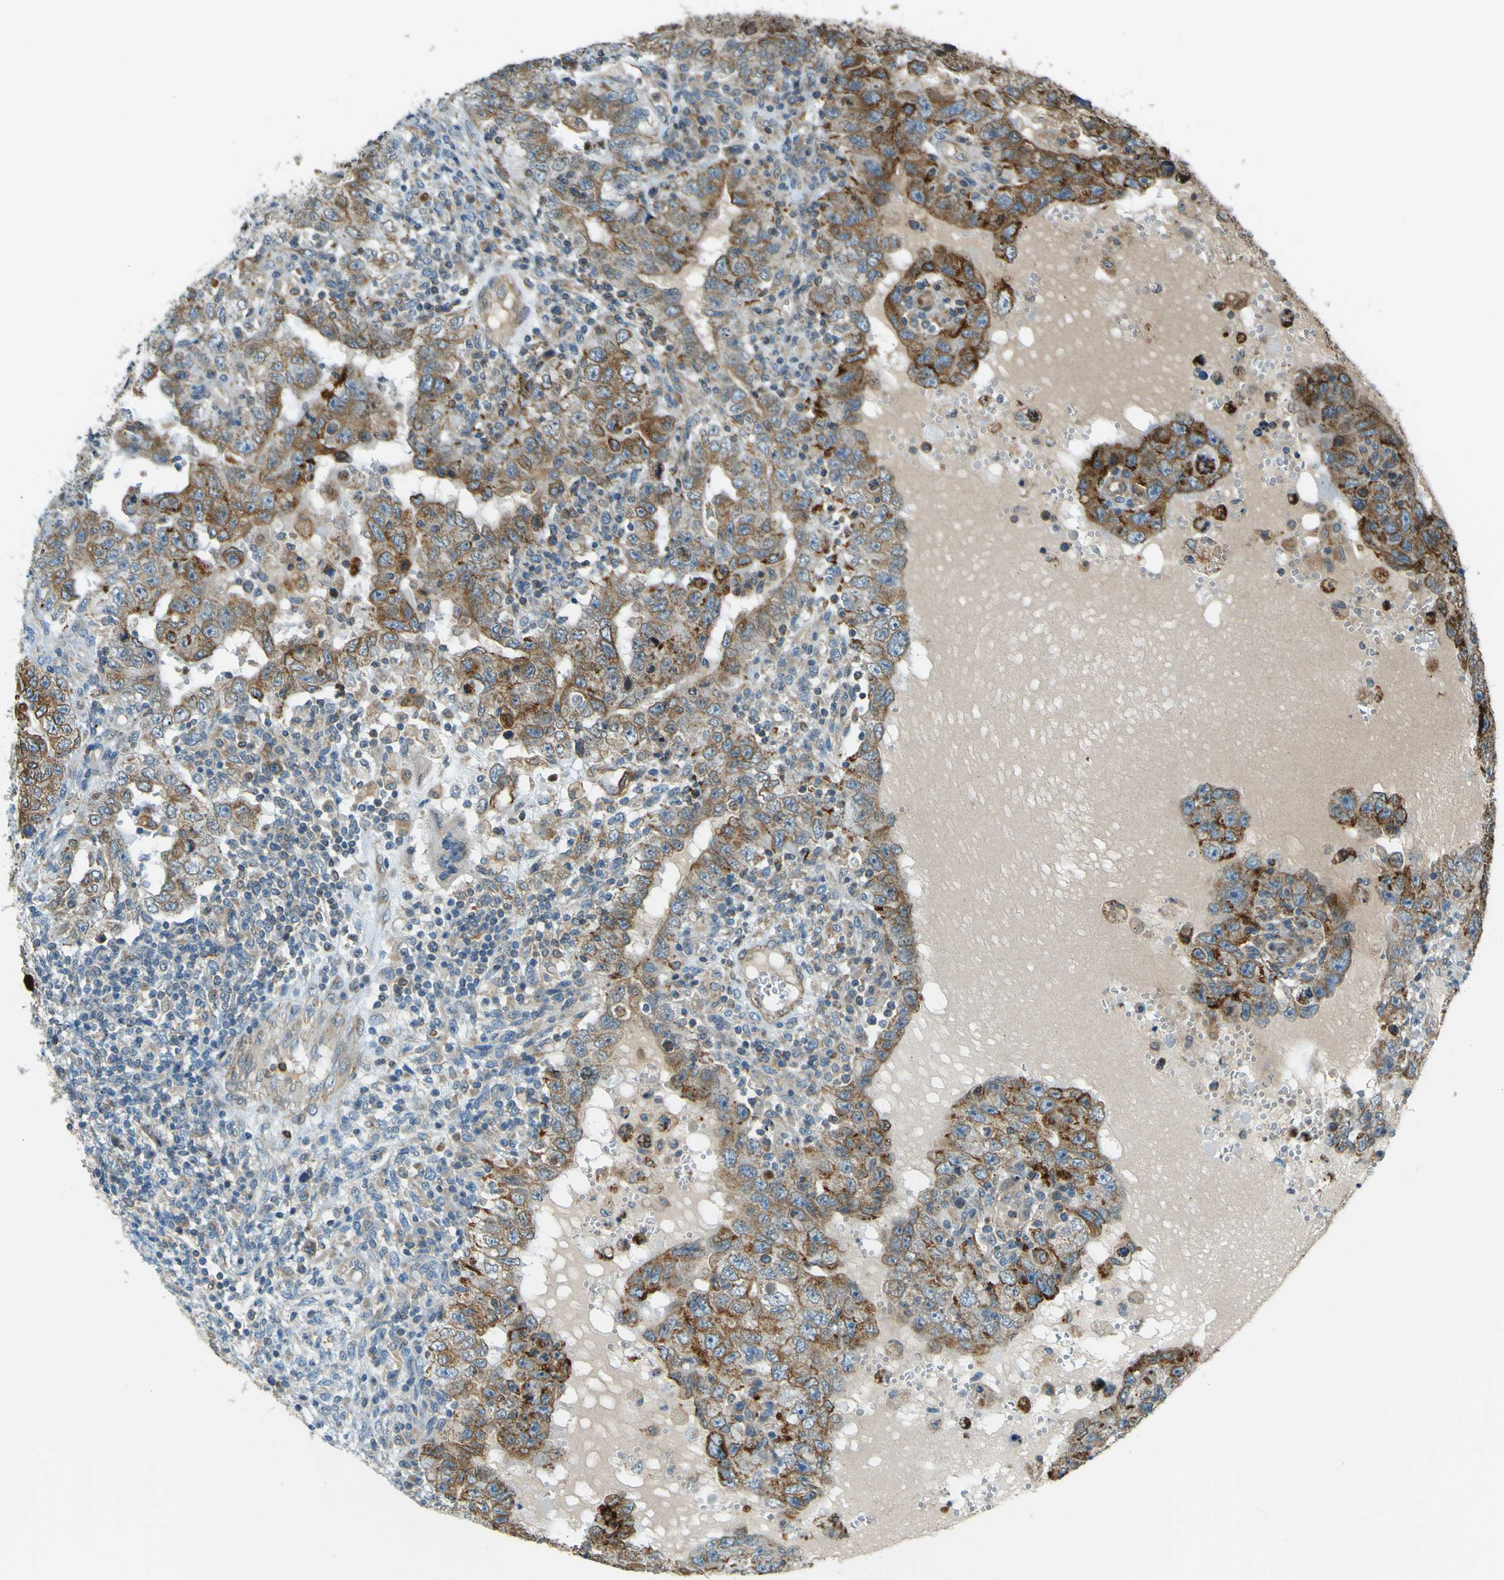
{"staining": {"intensity": "moderate", "quantity": "25%-75%", "location": "cytoplasmic/membranous"}, "tissue": "testis cancer", "cell_type": "Tumor cells", "image_type": "cancer", "snomed": [{"axis": "morphology", "description": "Carcinoma, Embryonal, NOS"}, {"axis": "topography", "description": "Testis"}], "caption": "Testis cancer tissue demonstrates moderate cytoplasmic/membranous expression in about 25%-75% of tumor cells", "gene": "LPCAT1", "patient": {"sex": "male", "age": 26}}